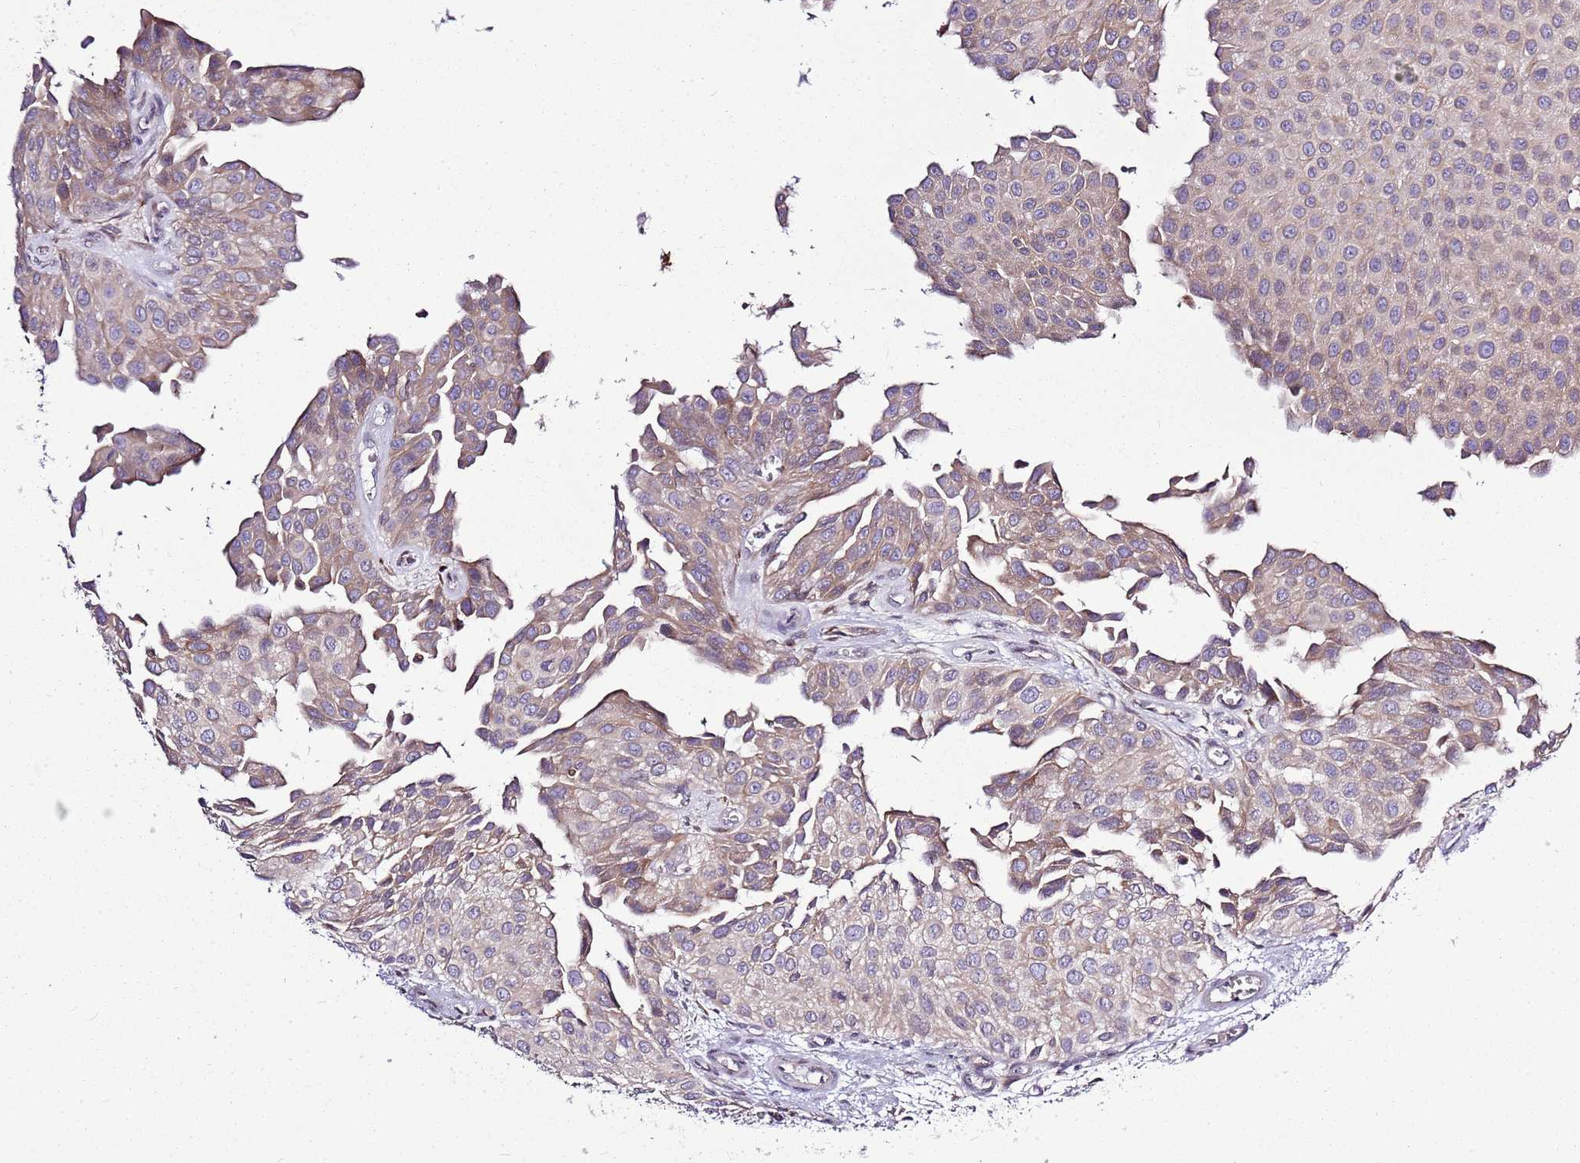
{"staining": {"intensity": "weak", "quantity": "25%-75%", "location": "cytoplasmic/membranous"}, "tissue": "urothelial cancer", "cell_type": "Tumor cells", "image_type": "cancer", "snomed": [{"axis": "morphology", "description": "Urothelial carcinoma, Low grade"}, {"axis": "topography", "description": "Urinary bladder"}], "caption": "An IHC histopathology image of neoplastic tissue is shown. Protein staining in brown highlights weak cytoplasmic/membranous positivity in urothelial cancer within tumor cells.", "gene": "TMED10", "patient": {"sex": "male", "age": 88}}